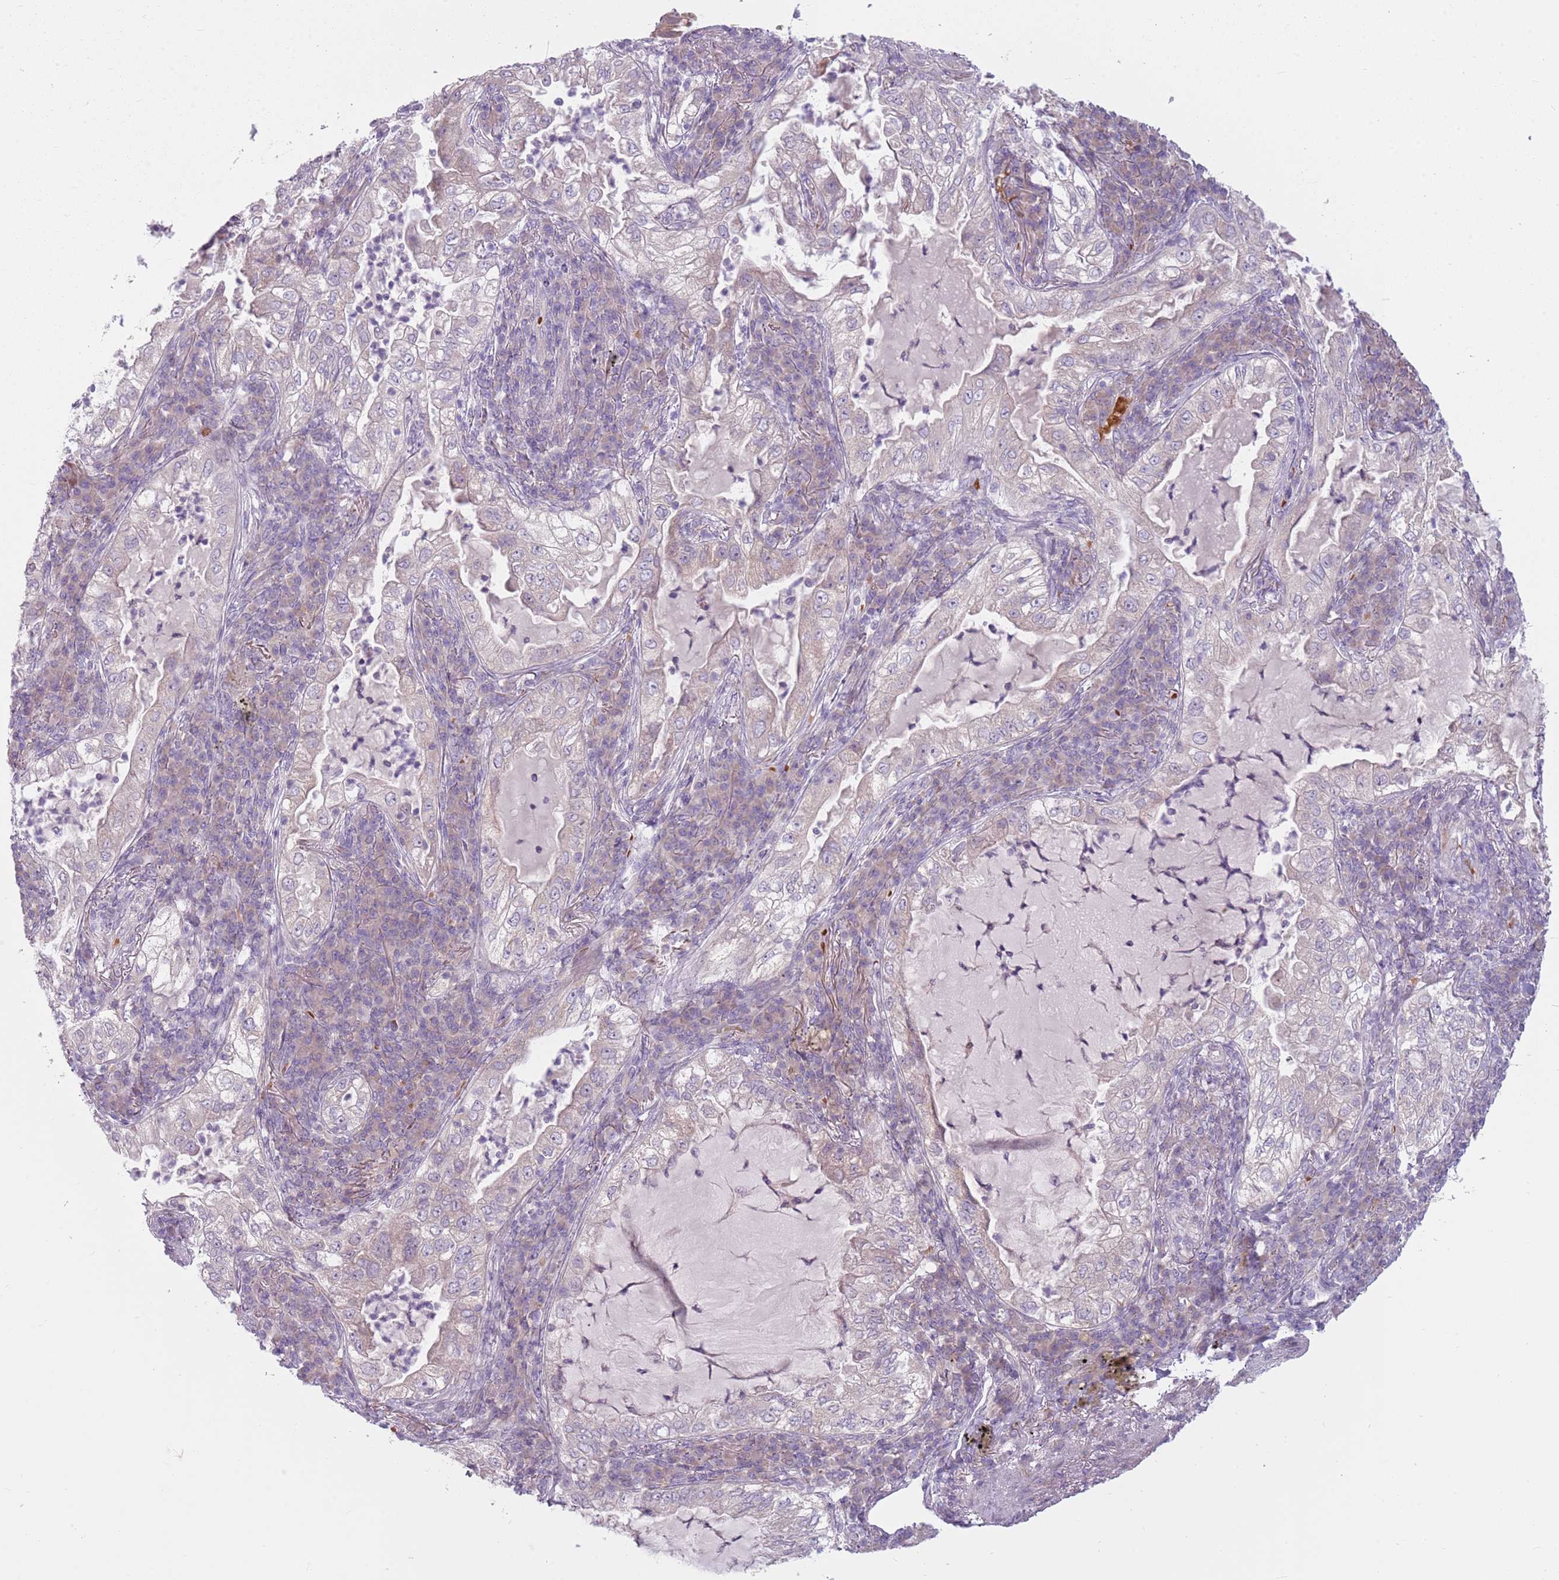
{"staining": {"intensity": "negative", "quantity": "none", "location": "none"}, "tissue": "lung cancer", "cell_type": "Tumor cells", "image_type": "cancer", "snomed": [{"axis": "morphology", "description": "Adenocarcinoma, NOS"}, {"axis": "topography", "description": "Lung"}], "caption": "A histopathology image of human lung adenocarcinoma is negative for staining in tumor cells.", "gene": "HSPA14", "patient": {"sex": "female", "age": 73}}